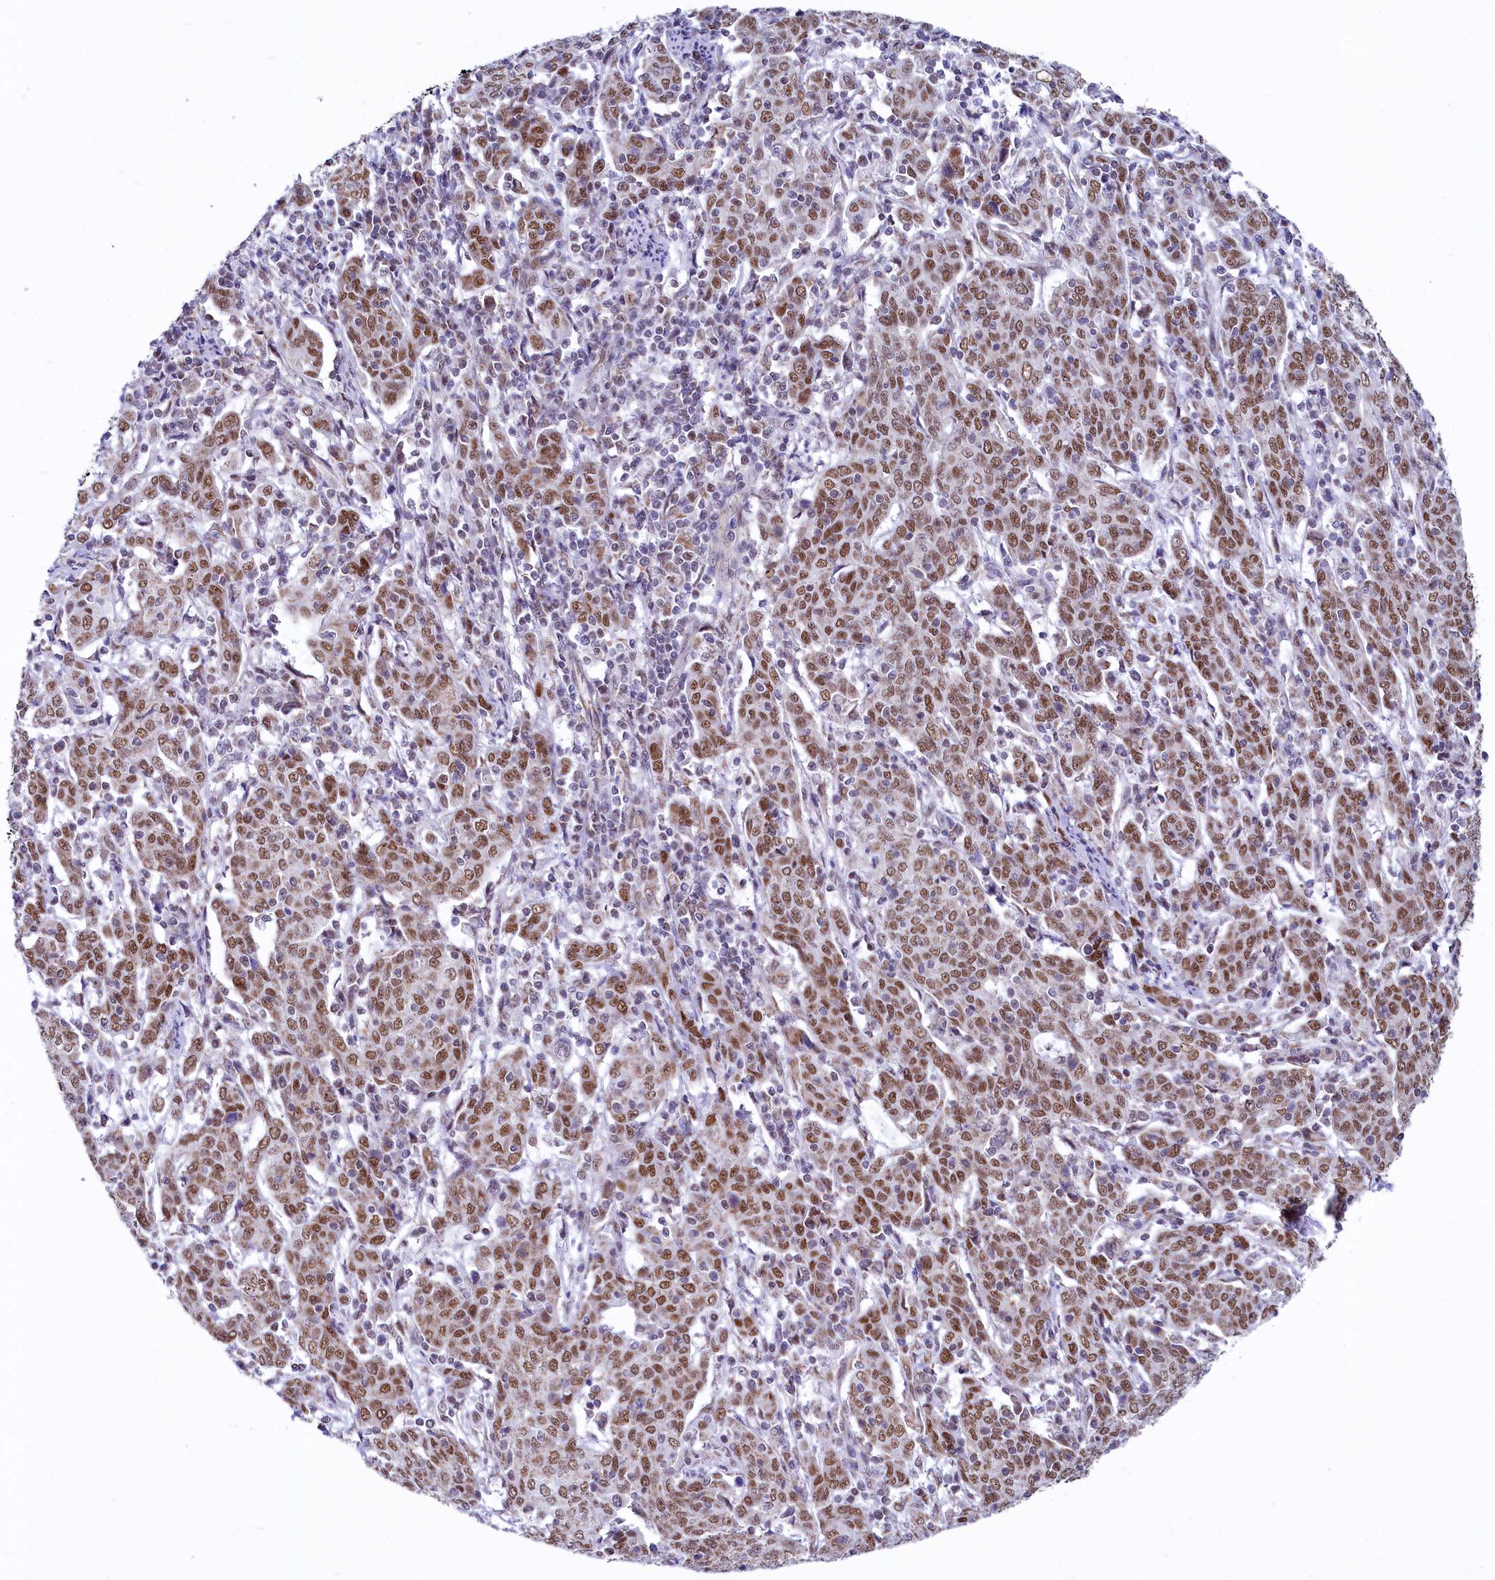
{"staining": {"intensity": "moderate", "quantity": ">75%", "location": "nuclear"}, "tissue": "cervical cancer", "cell_type": "Tumor cells", "image_type": "cancer", "snomed": [{"axis": "morphology", "description": "Squamous cell carcinoma, NOS"}, {"axis": "topography", "description": "Cervix"}], "caption": "Immunohistochemistry (IHC) of cervical squamous cell carcinoma demonstrates medium levels of moderate nuclear positivity in approximately >75% of tumor cells. (DAB (3,3'-diaminobenzidine) = brown stain, brightfield microscopy at high magnification).", "gene": "MORN3", "patient": {"sex": "female", "age": 67}}